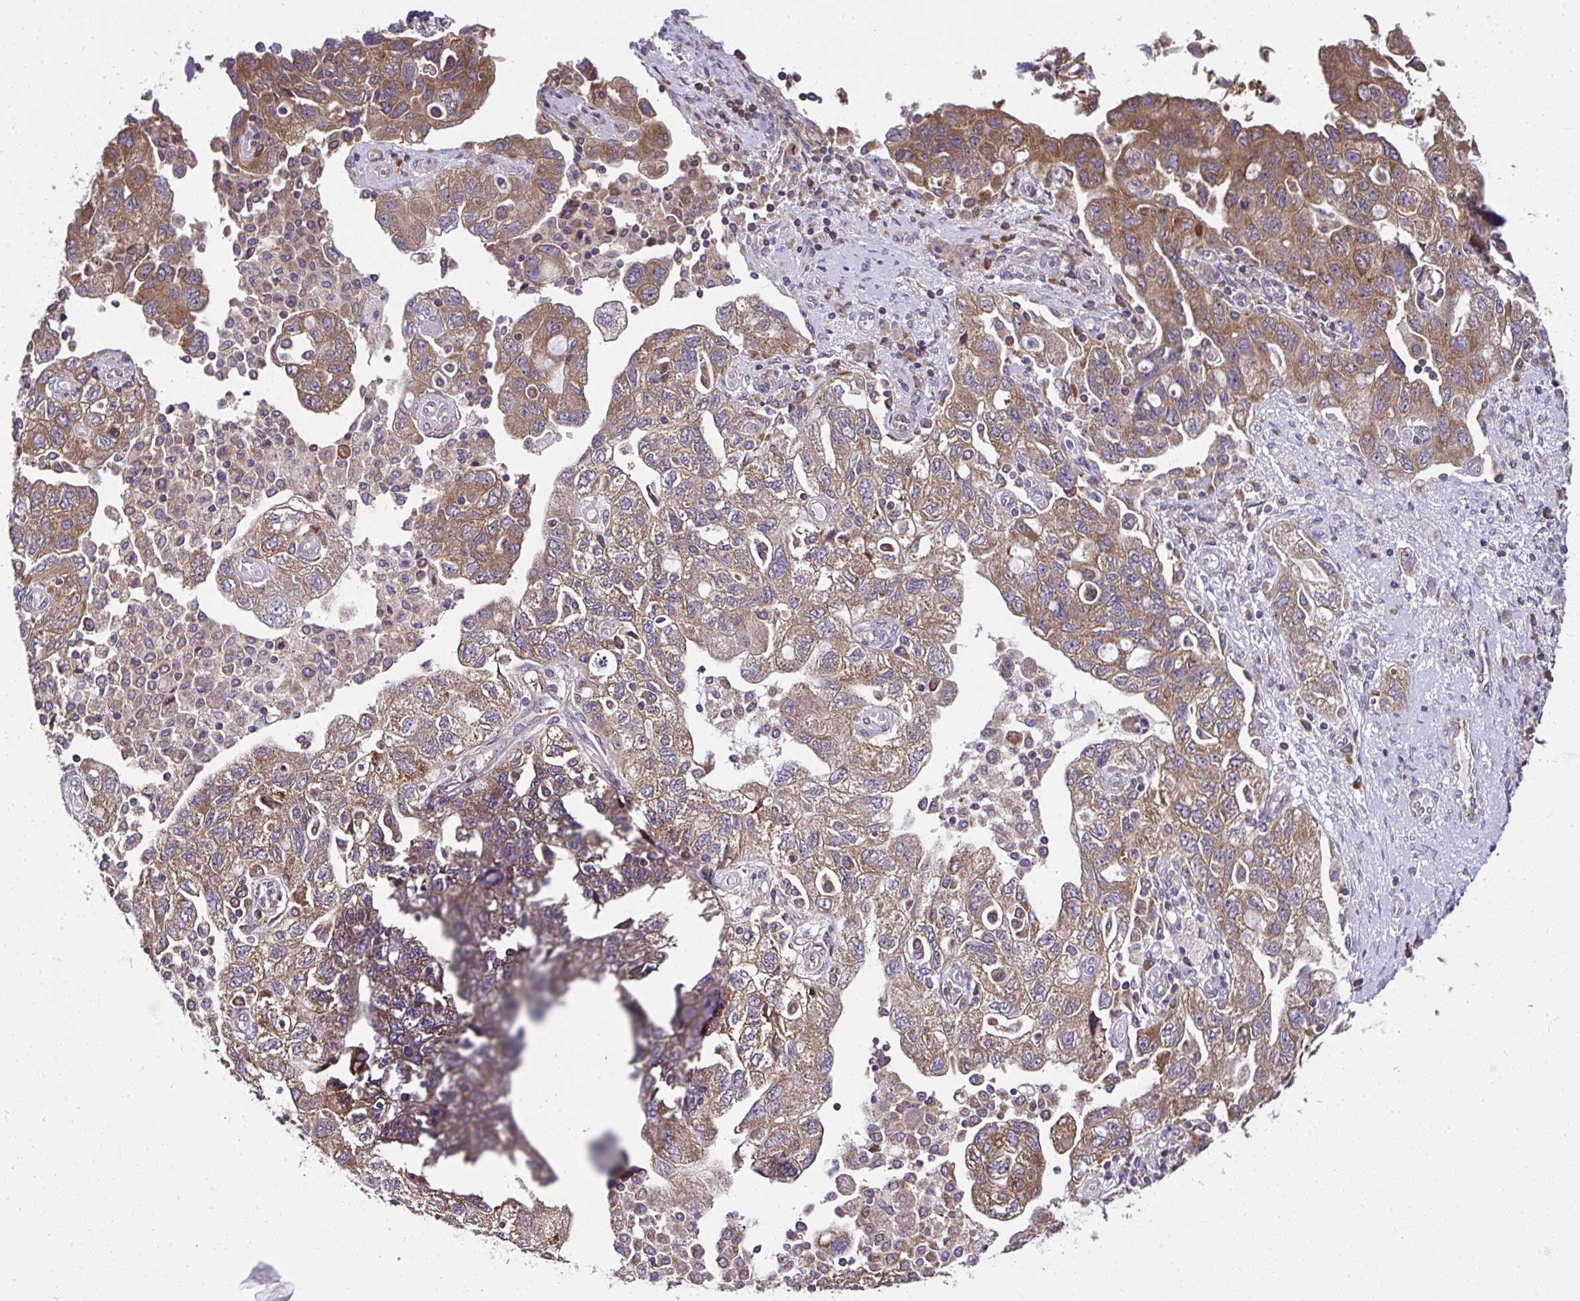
{"staining": {"intensity": "moderate", "quantity": ">75%", "location": "cytoplasmic/membranous"}, "tissue": "ovarian cancer", "cell_type": "Tumor cells", "image_type": "cancer", "snomed": [{"axis": "morphology", "description": "Carcinoma, NOS"}, {"axis": "morphology", "description": "Cystadenocarcinoma, serous, NOS"}, {"axis": "topography", "description": "Ovary"}], "caption": "Protein staining reveals moderate cytoplasmic/membranous staining in approximately >75% of tumor cells in ovarian cancer (serous cystadenocarcinoma).", "gene": "RPS7", "patient": {"sex": "female", "age": 69}}